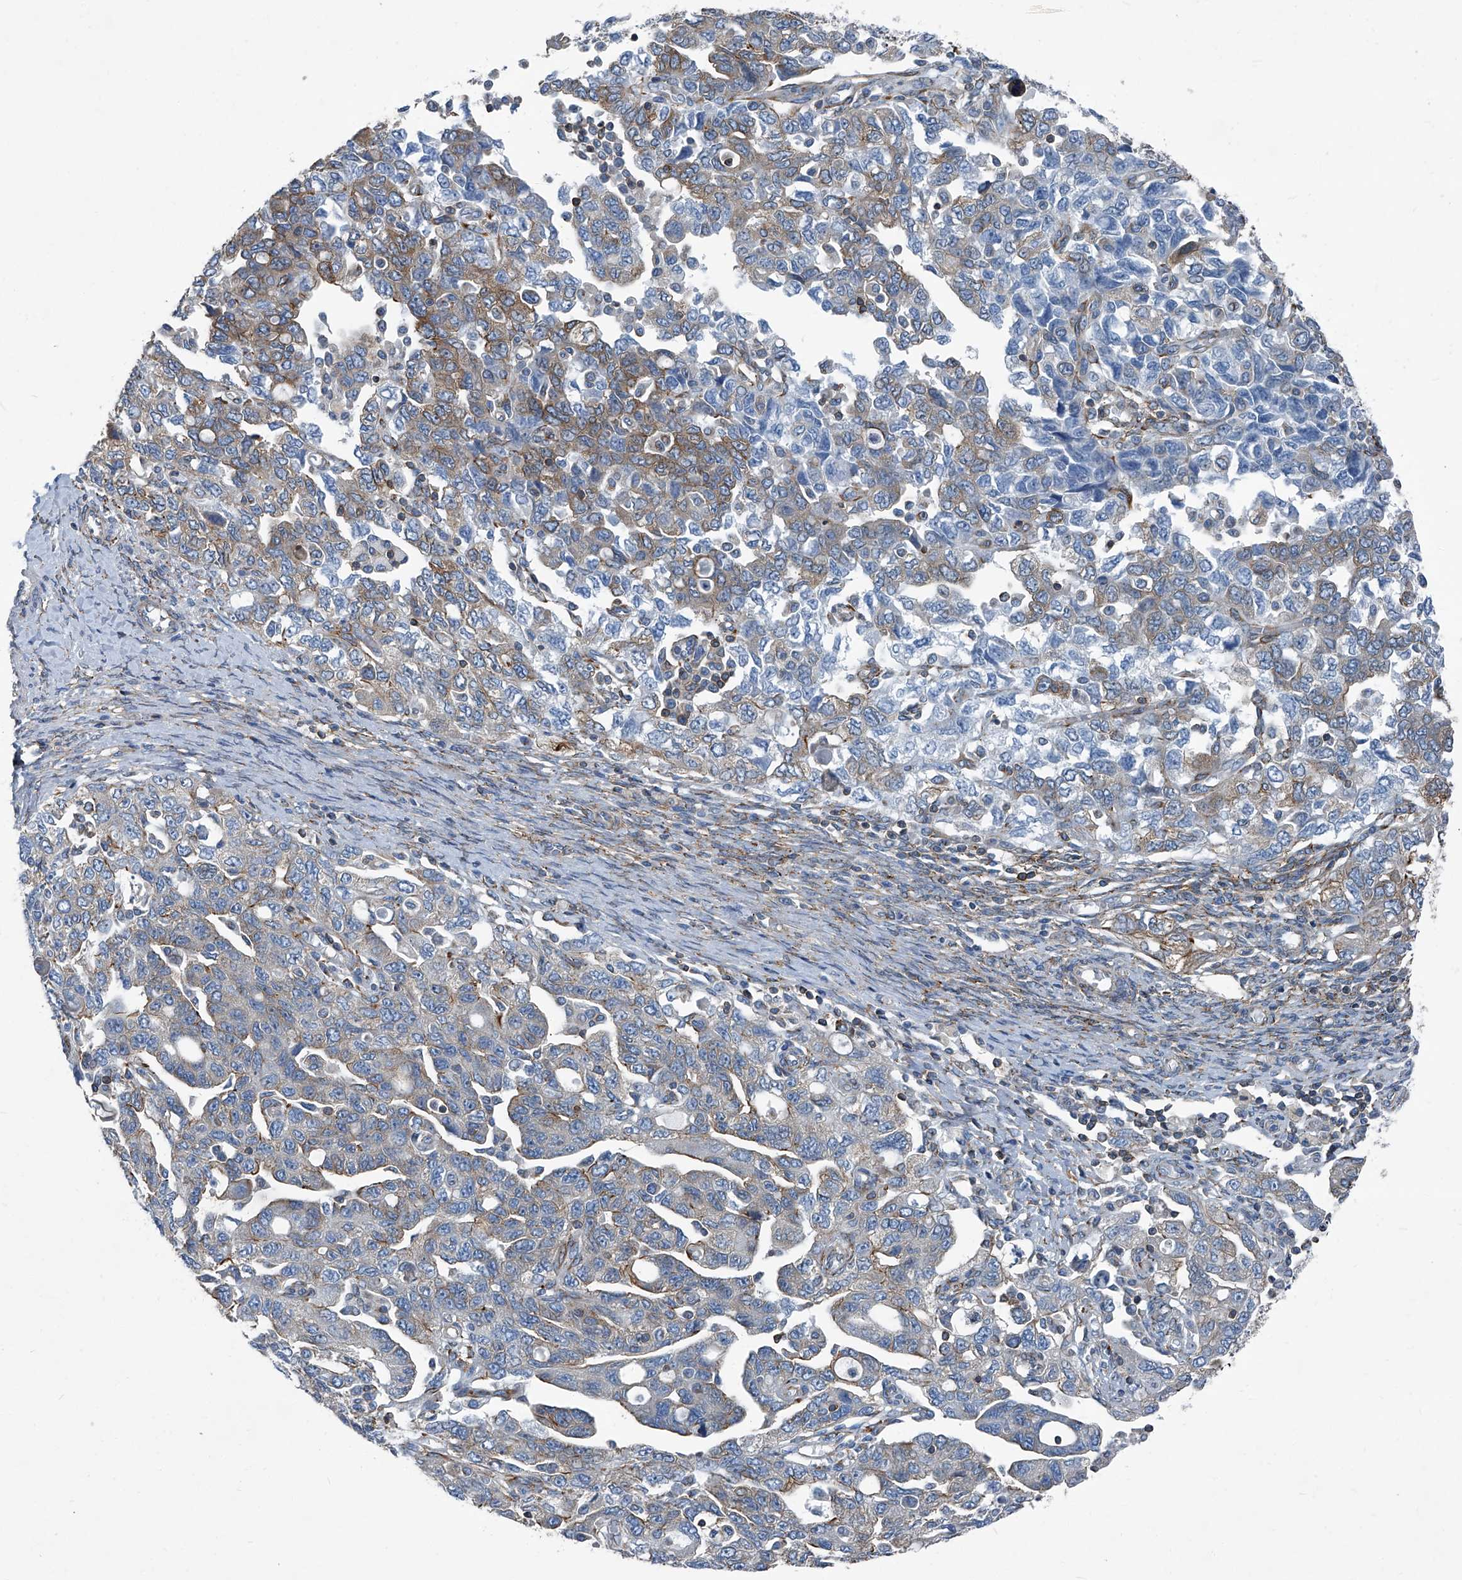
{"staining": {"intensity": "weak", "quantity": "25%-75%", "location": "cytoplasmic/membranous"}, "tissue": "ovarian cancer", "cell_type": "Tumor cells", "image_type": "cancer", "snomed": [{"axis": "morphology", "description": "Carcinoma, NOS"}, {"axis": "morphology", "description": "Cystadenocarcinoma, serous, NOS"}, {"axis": "topography", "description": "Ovary"}], "caption": "Tumor cells exhibit low levels of weak cytoplasmic/membranous expression in approximately 25%-75% of cells in human ovarian cancer.", "gene": "SEPTIN7", "patient": {"sex": "female", "age": 69}}